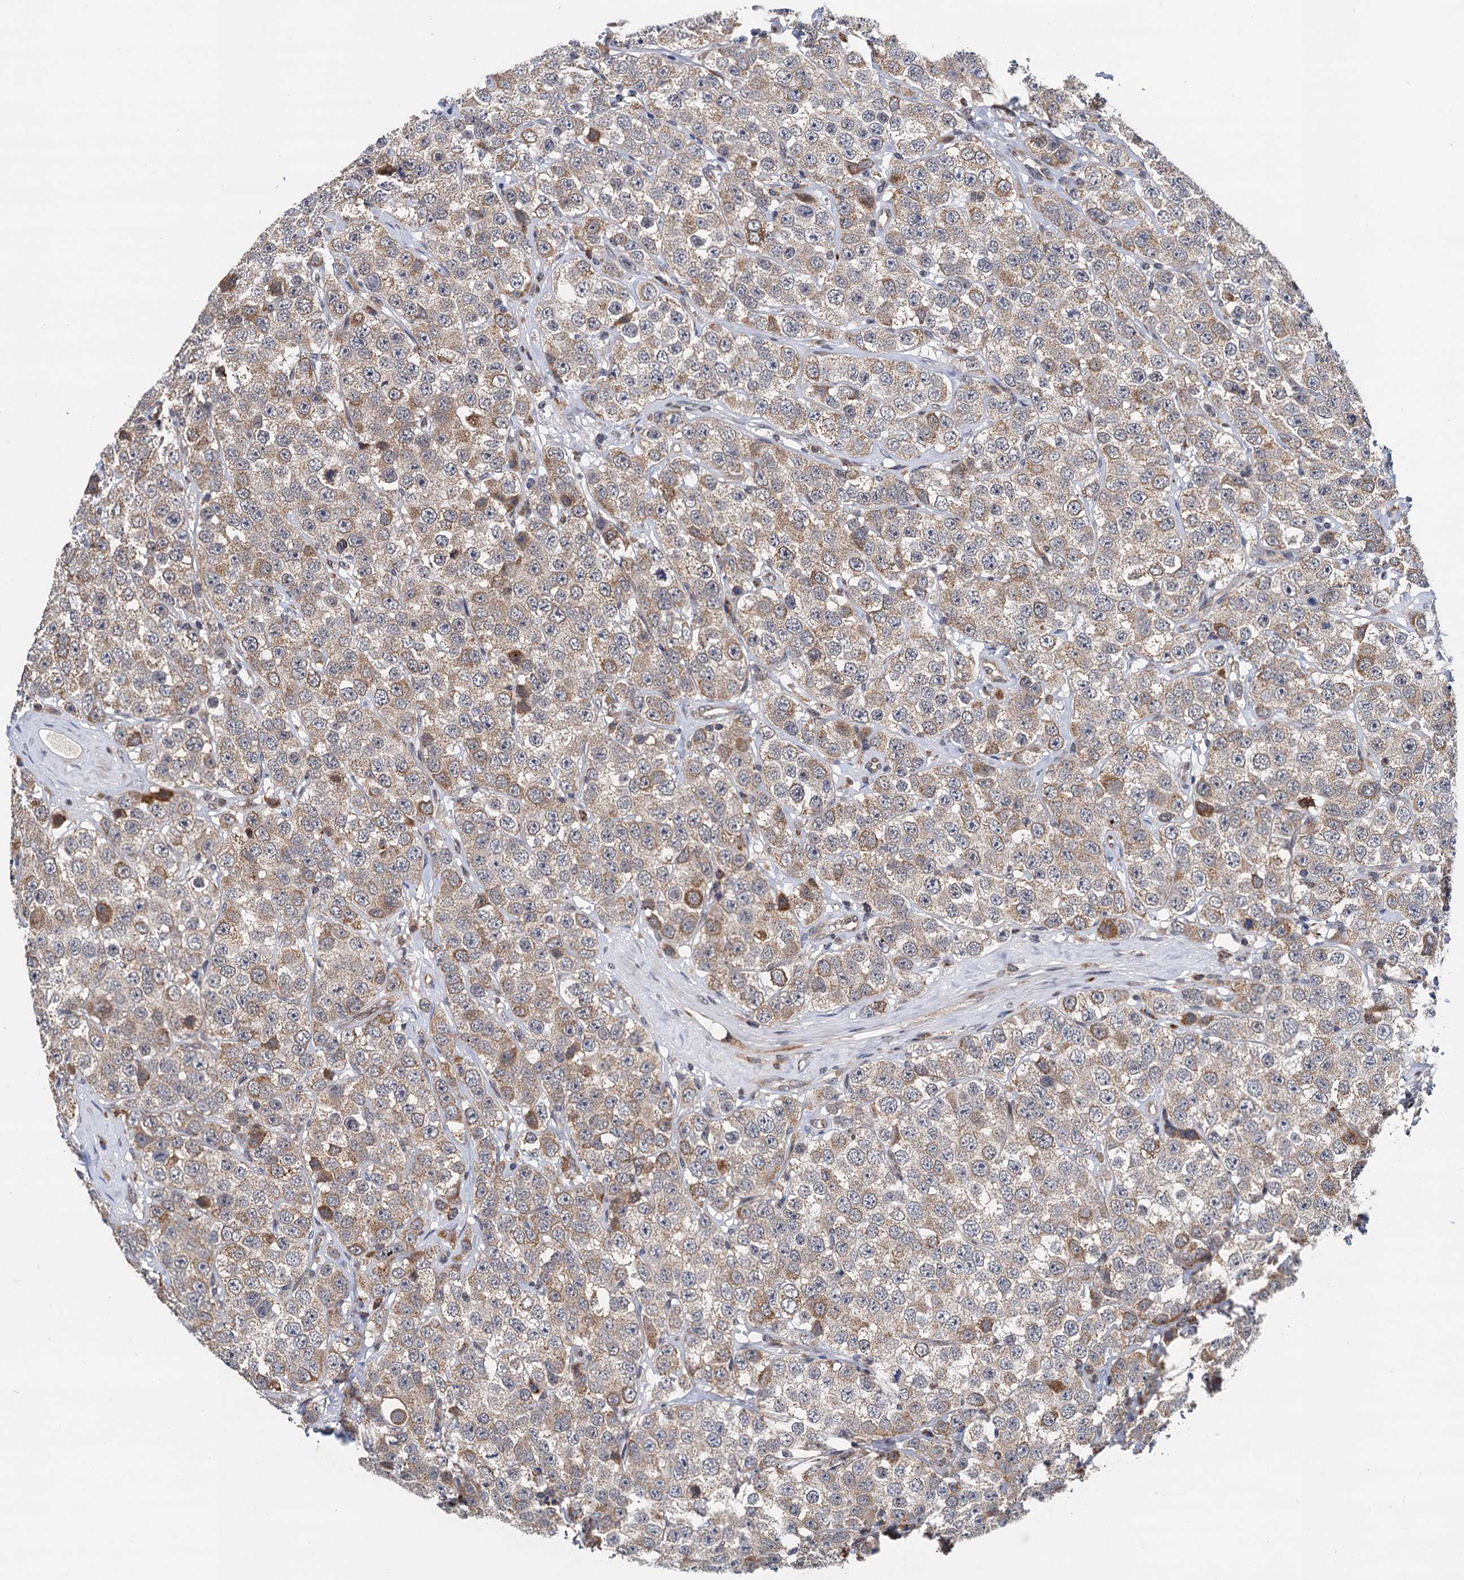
{"staining": {"intensity": "moderate", "quantity": ">75%", "location": "cytoplasmic/membranous"}, "tissue": "testis cancer", "cell_type": "Tumor cells", "image_type": "cancer", "snomed": [{"axis": "morphology", "description": "Seminoma, NOS"}, {"axis": "topography", "description": "Testis"}], "caption": "A high-resolution histopathology image shows IHC staining of testis seminoma, which exhibits moderate cytoplasmic/membranous positivity in approximately >75% of tumor cells.", "gene": "CMPK2", "patient": {"sex": "male", "age": 28}}